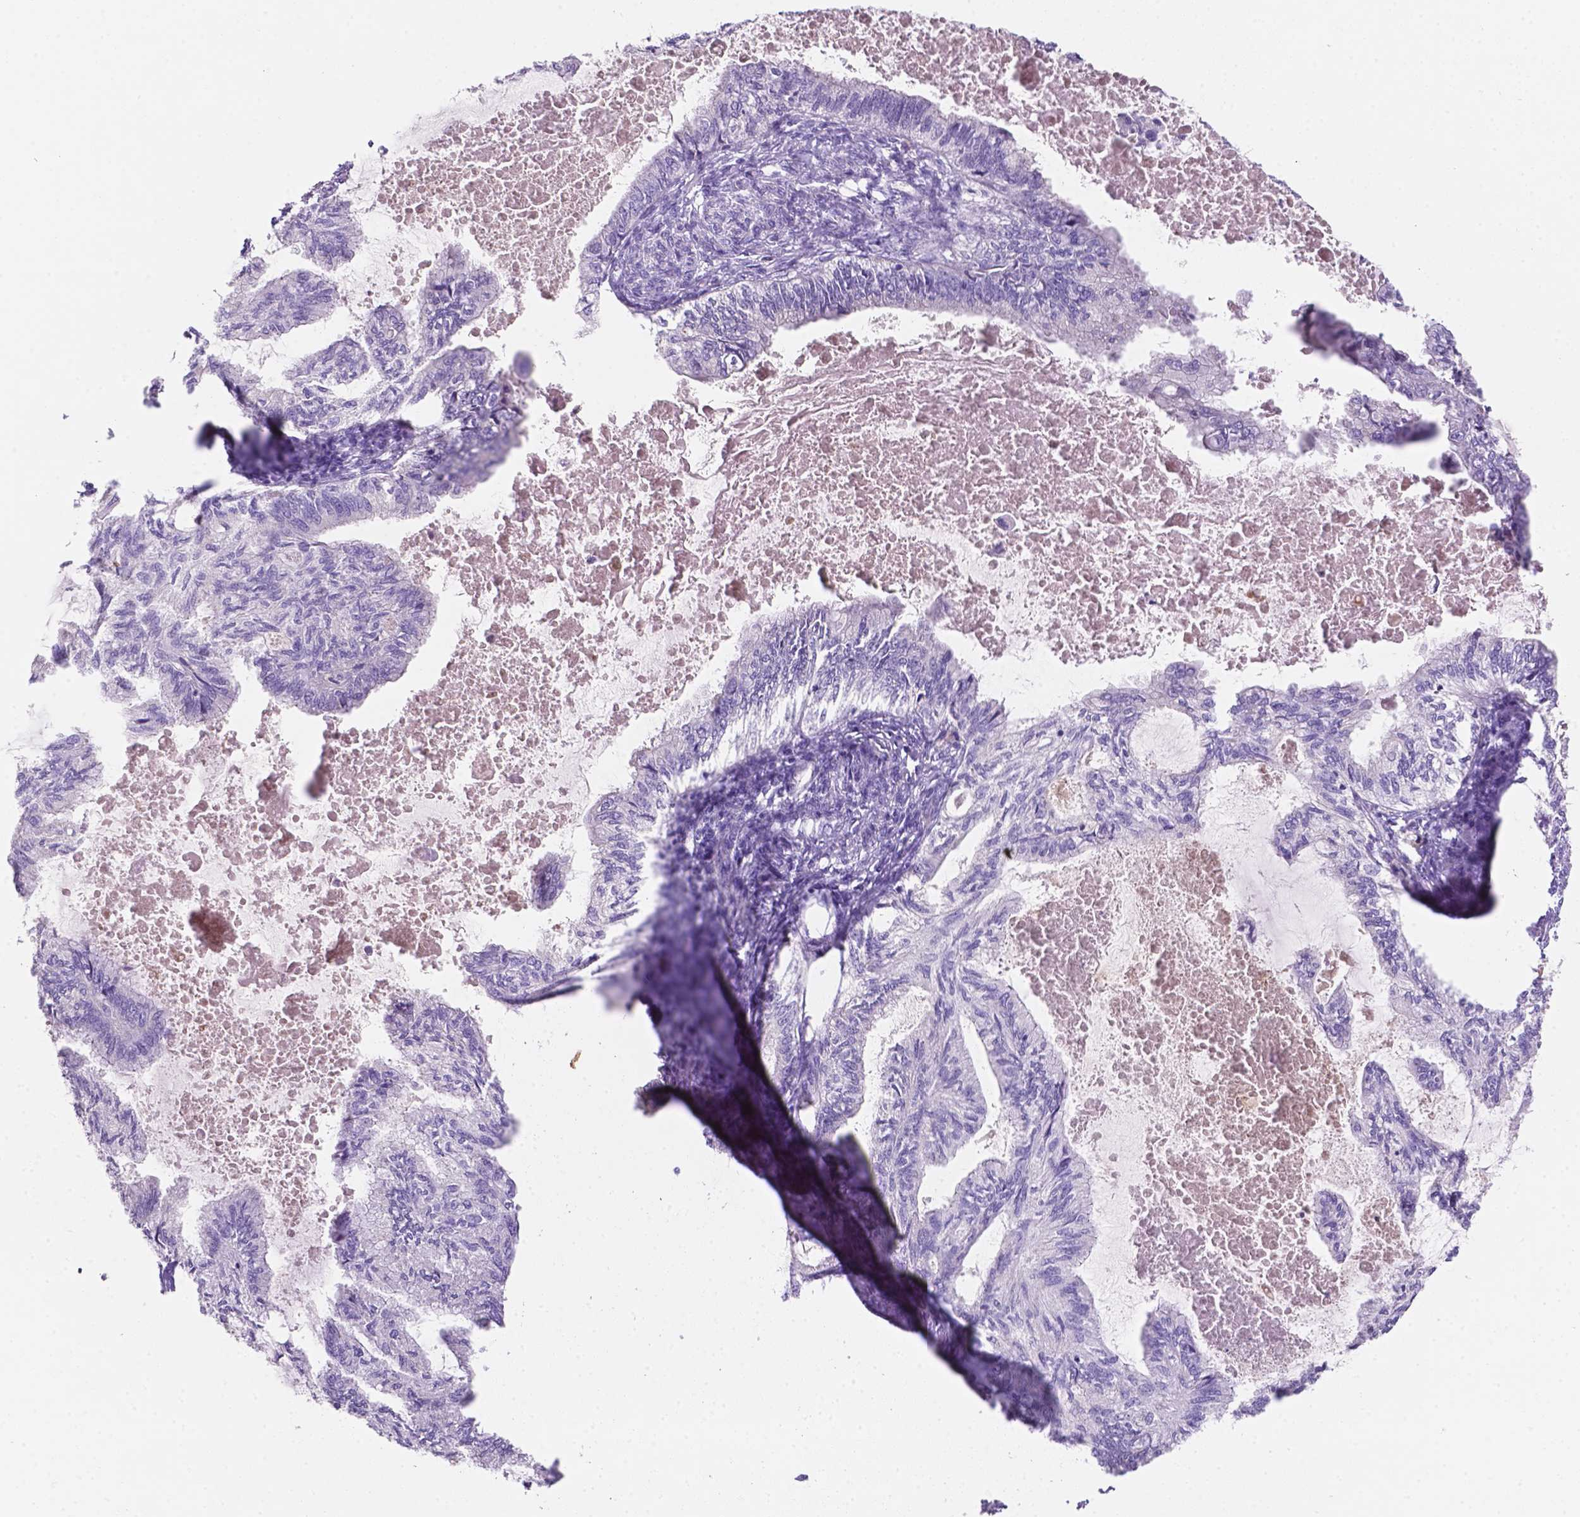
{"staining": {"intensity": "negative", "quantity": "none", "location": "none"}, "tissue": "endometrial cancer", "cell_type": "Tumor cells", "image_type": "cancer", "snomed": [{"axis": "morphology", "description": "Adenocarcinoma, NOS"}, {"axis": "topography", "description": "Endometrium"}], "caption": "There is no significant expression in tumor cells of adenocarcinoma (endometrial). (DAB immunohistochemistry visualized using brightfield microscopy, high magnification).", "gene": "EBLN2", "patient": {"sex": "female", "age": 86}}